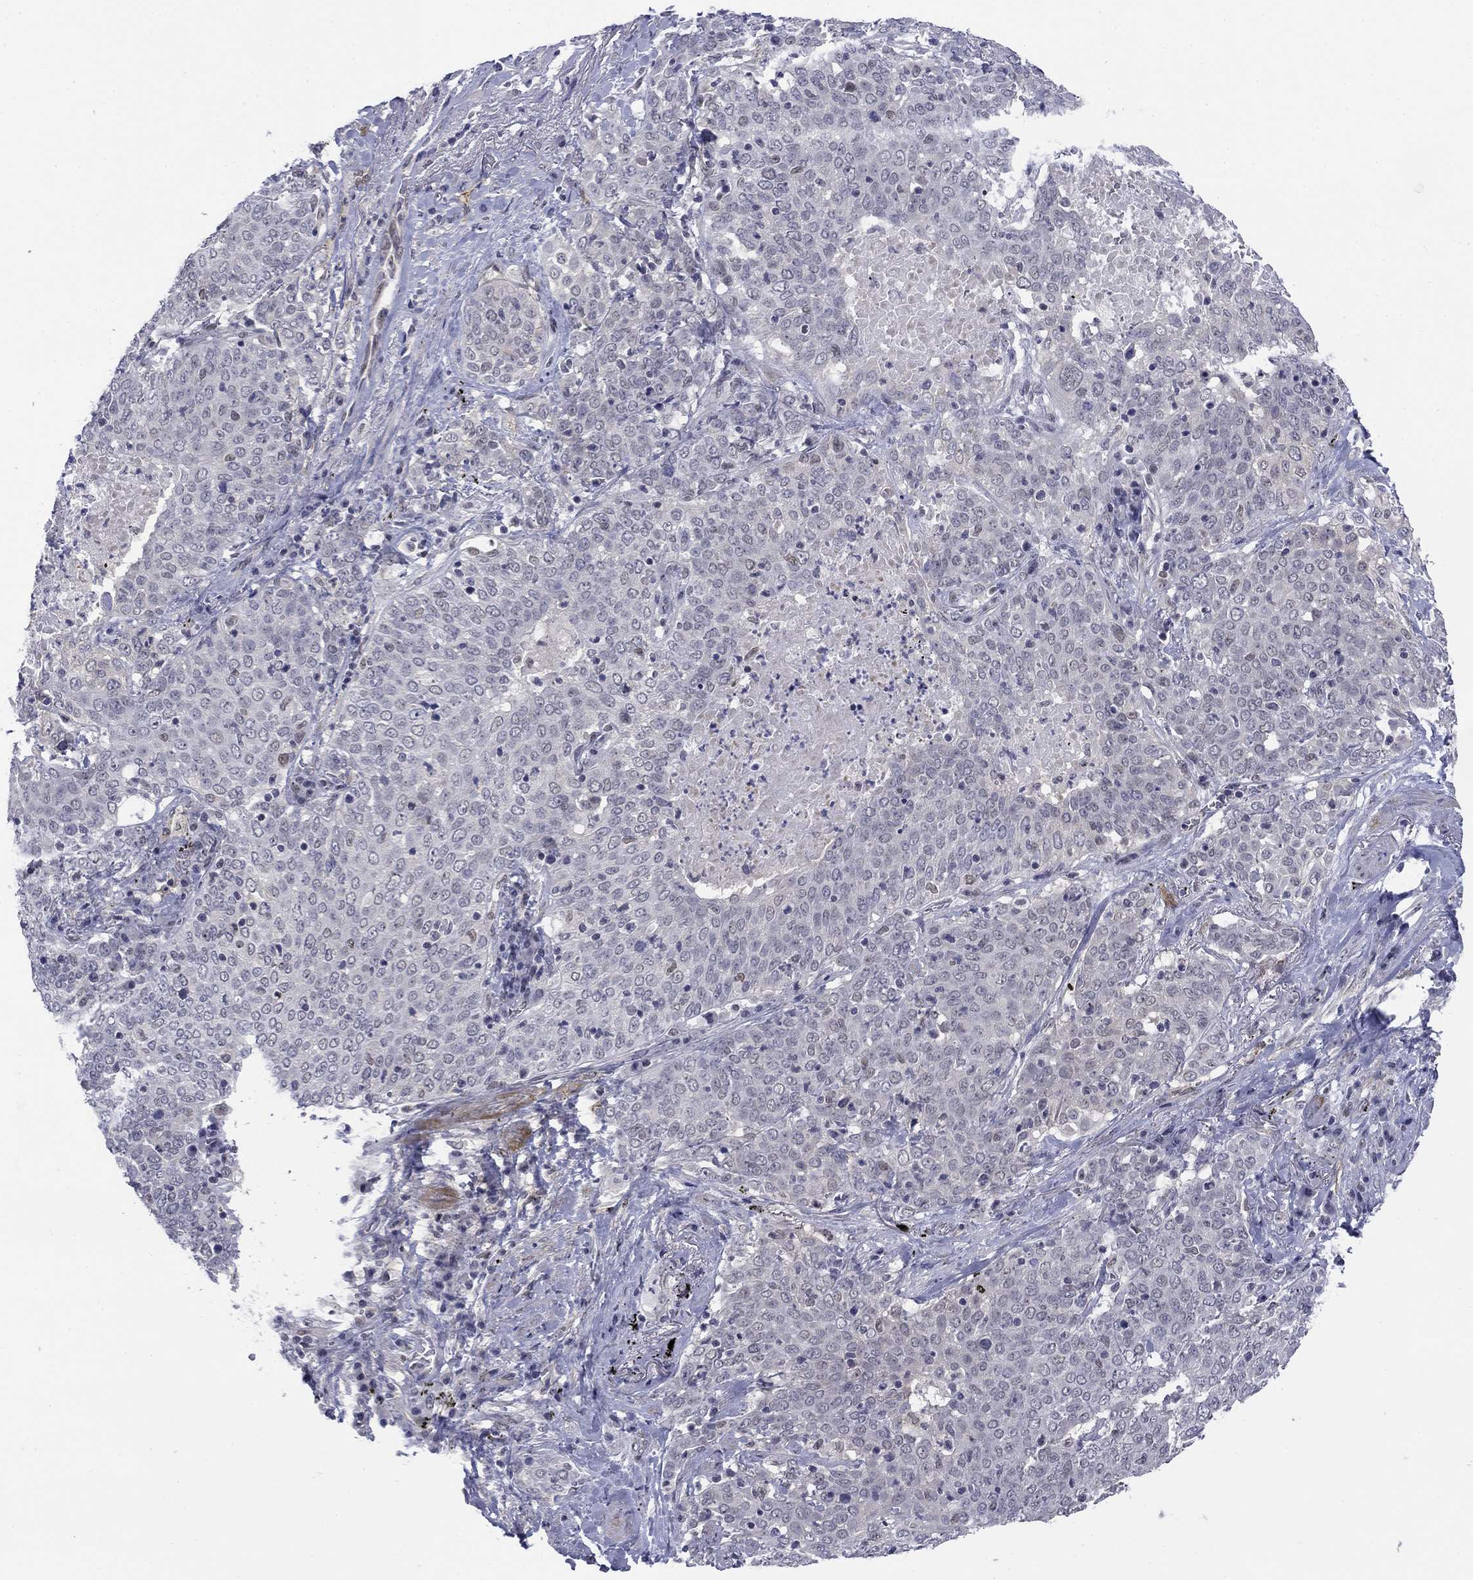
{"staining": {"intensity": "negative", "quantity": "none", "location": "none"}, "tissue": "lung cancer", "cell_type": "Tumor cells", "image_type": "cancer", "snomed": [{"axis": "morphology", "description": "Squamous cell carcinoma, NOS"}, {"axis": "topography", "description": "Lung"}], "caption": "Immunohistochemistry (IHC) histopathology image of neoplastic tissue: human lung squamous cell carcinoma stained with DAB displays no significant protein positivity in tumor cells.", "gene": "TIGD4", "patient": {"sex": "male", "age": 82}}